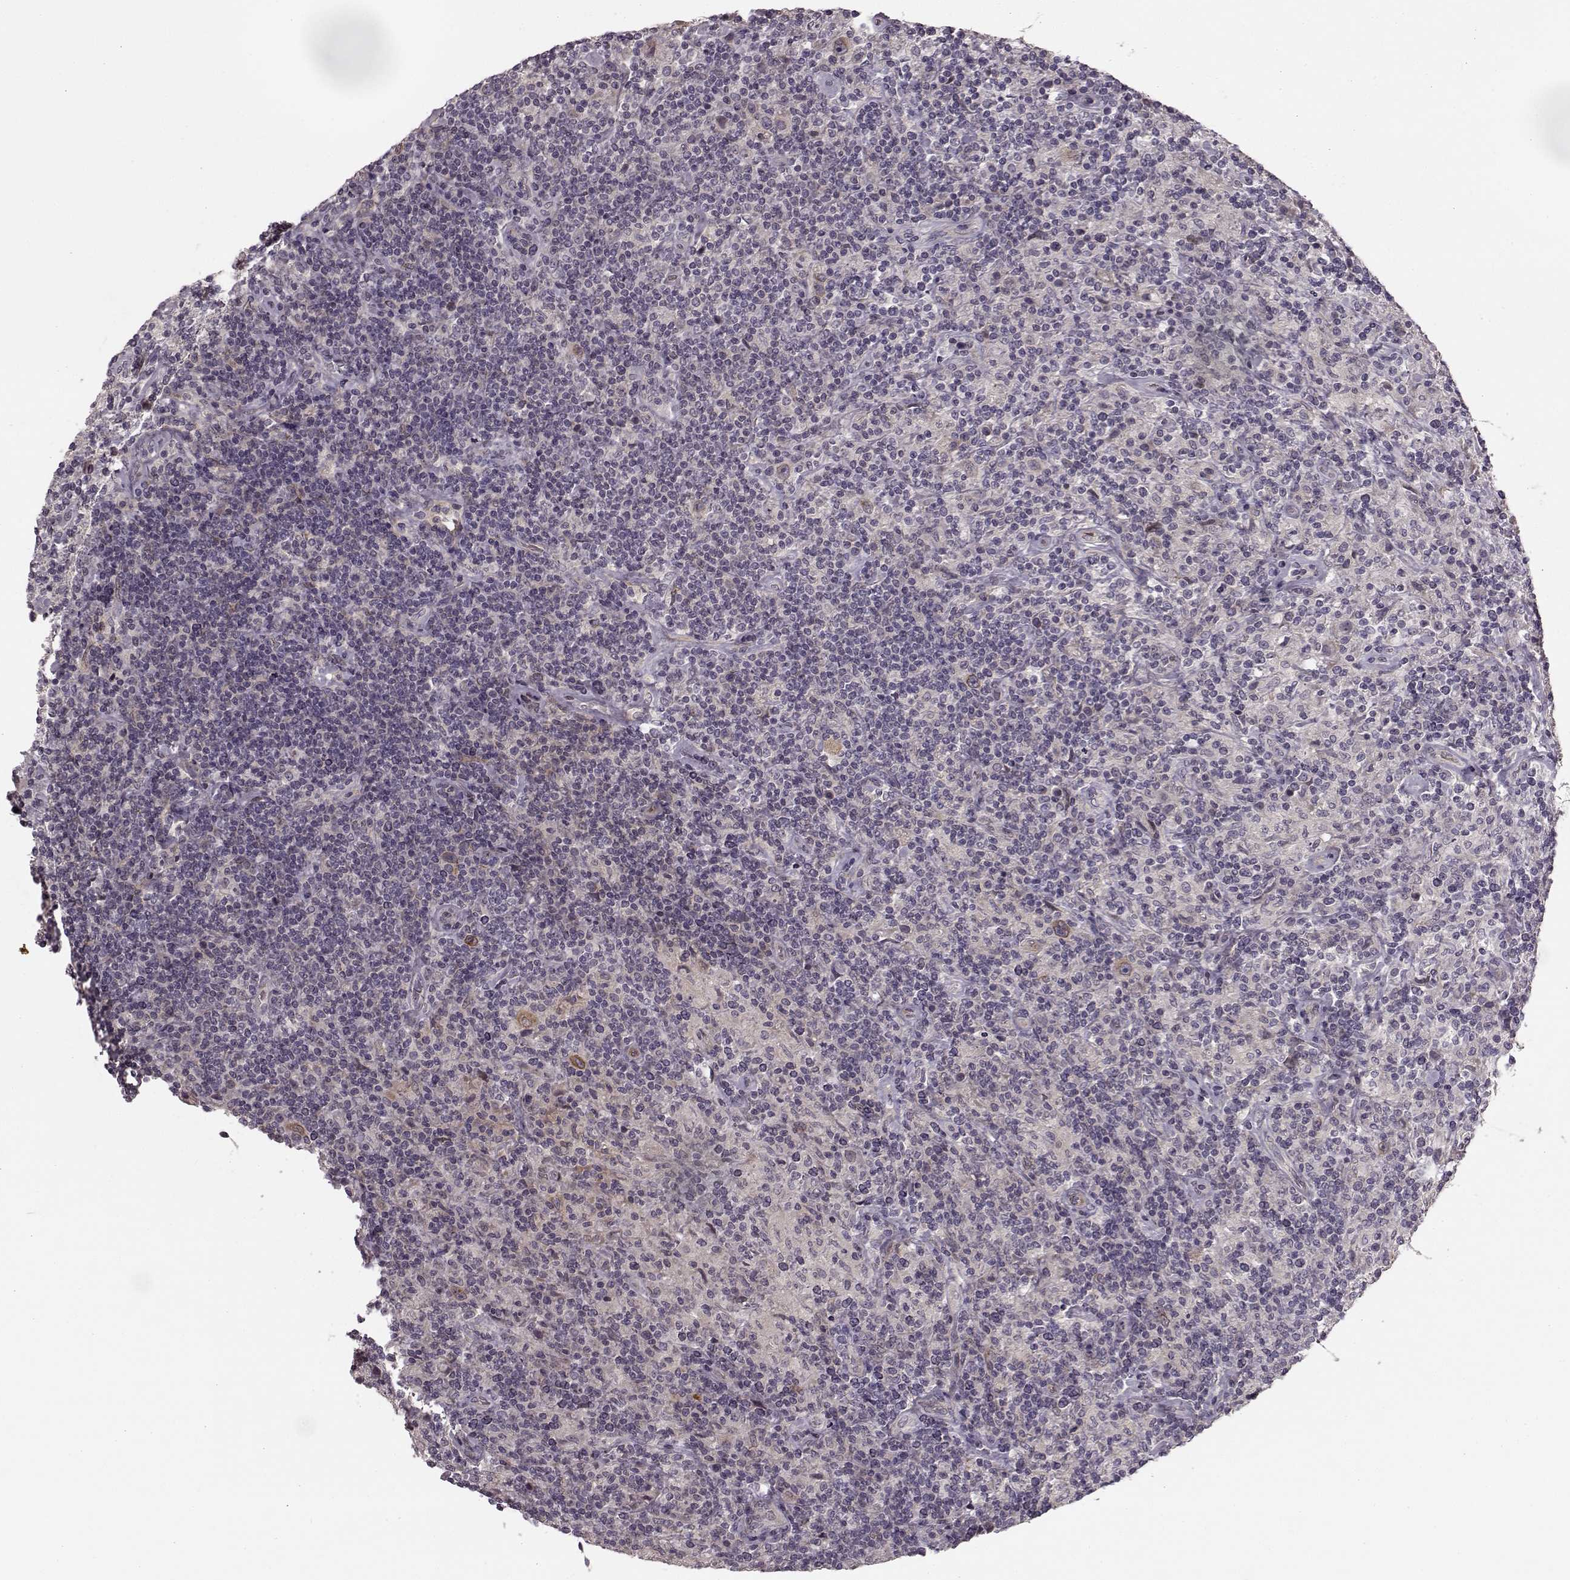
{"staining": {"intensity": "negative", "quantity": "none", "location": "none"}, "tissue": "lymphoma", "cell_type": "Tumor cells", "image_type": "cancer", "snomed": [{"axis": "morphology", "description": "Hodgkin's disease, NOS"}, {"axis": "topography", "description": "Lymph node"}], "caption": "DAB immunohistochemical staining of human lymphoma exhibits no significant staining in tumor cells.", "gene": "MTR", "patient": {"sex": "male", "age": 70}}